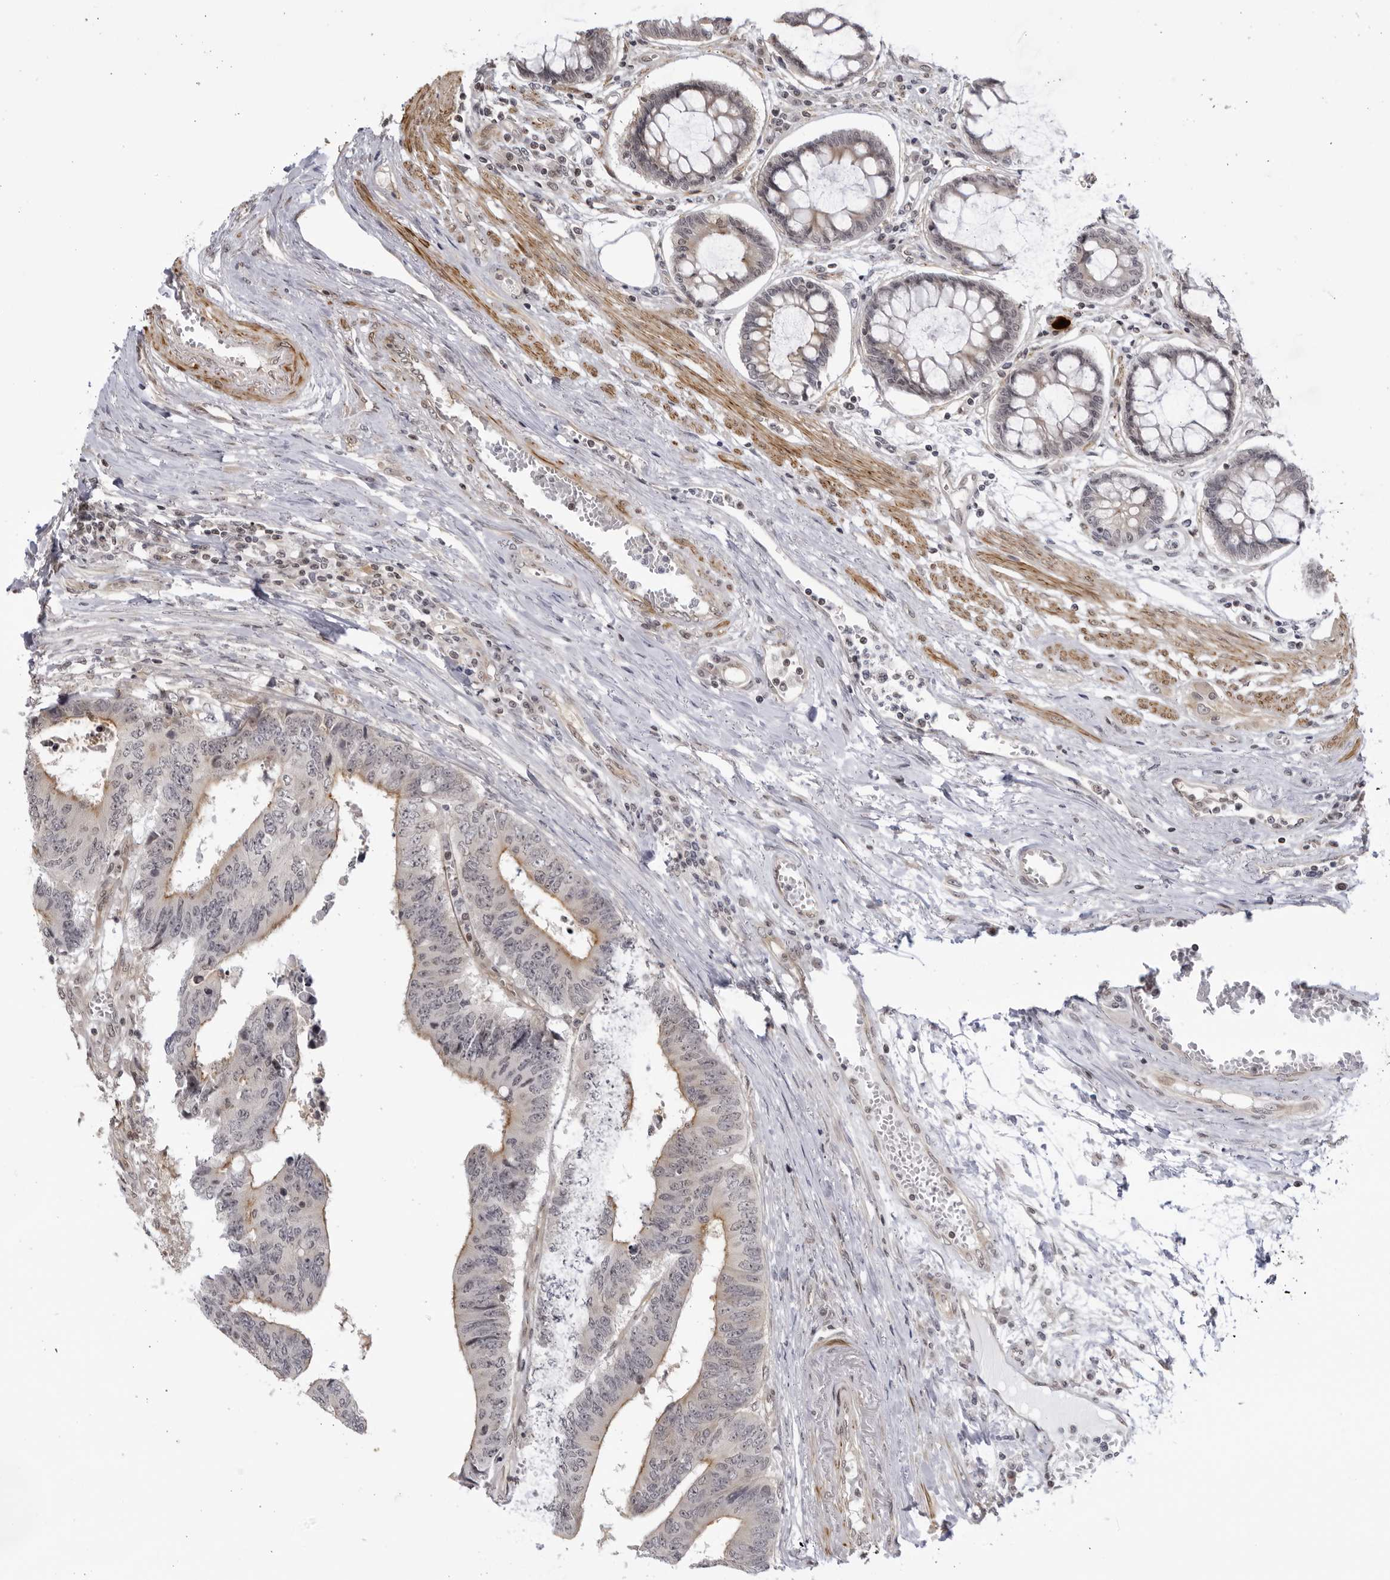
{"staining": {"intensity": "weak", "quantity": "25%-75%", "location": "cytoplasmic/membranous"}, "tissue": "colorectal cancer", "cell_type": "Tumor cells", "image_type": "cancer", "snomed": [{"axis": "morphology", "description": "Adenocarcinoma, NOS"}, {"axis": "topography", "description": "Rectum"}], "caption": "Tumor cells reveal low levels of weak cytoplasmic/membranous expression in approximately 25%-75% of cells in human colorectal cancer (adenocarcinoma).", "gene": "CNBD1", "patient": {"sex": "male", "age": 84}}